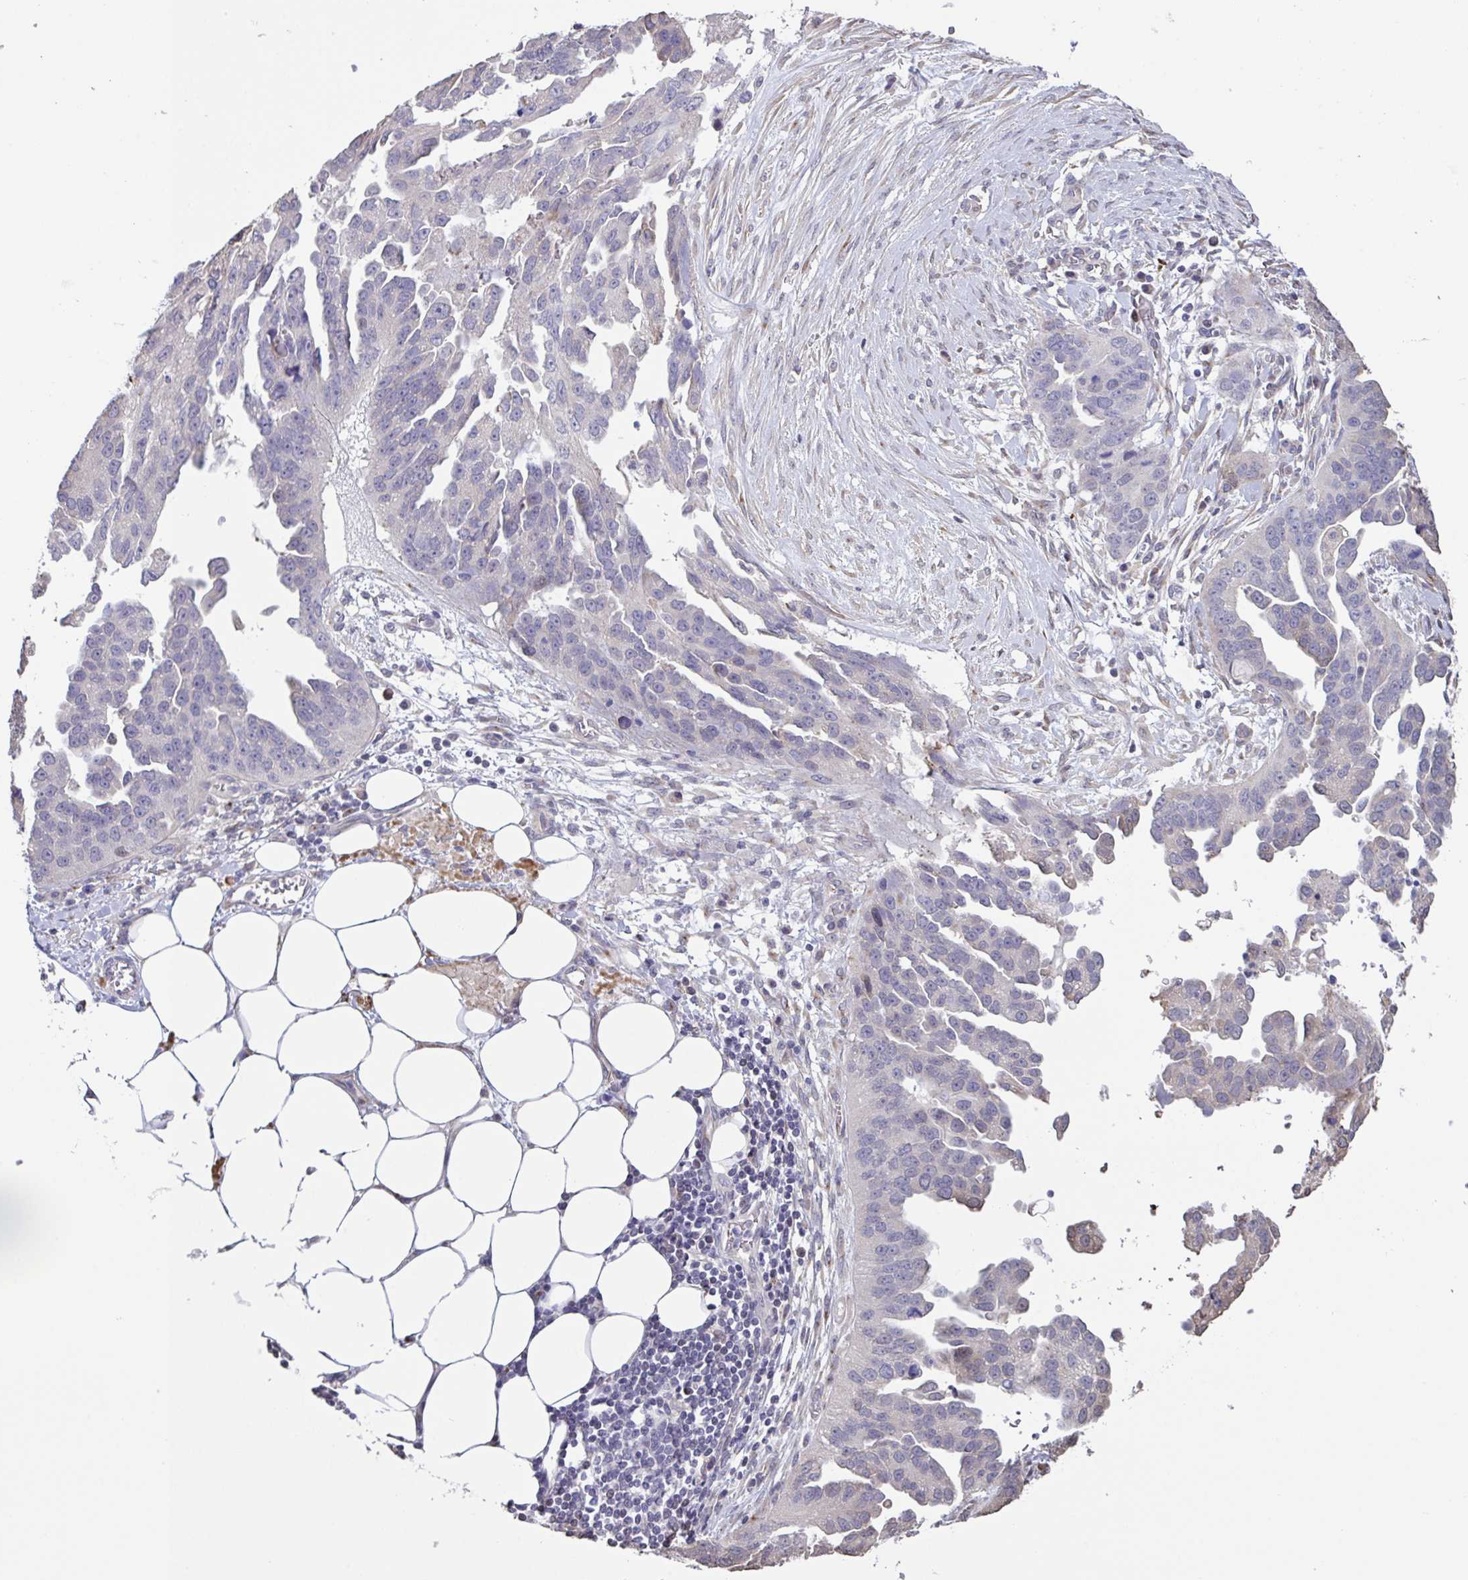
{"staining": {"intensity": "negative", "quantity": "none", "location": "none"}, "tissue": "ovarian cancer", "cell_type": "Tumor cells", "image_type": "cancer", "snomed": [{"axis": "morphology", "description": "Cystadenocarcinoma, serous, NOS"}, {"axis": "topography", "description": "Ovary"}], "caption": "A histopathology image of human ovarian cancer is negative for staining in tumor cells.", "gene": "MRGPRX2", "patient": {"sex": "female", "age": 75}}